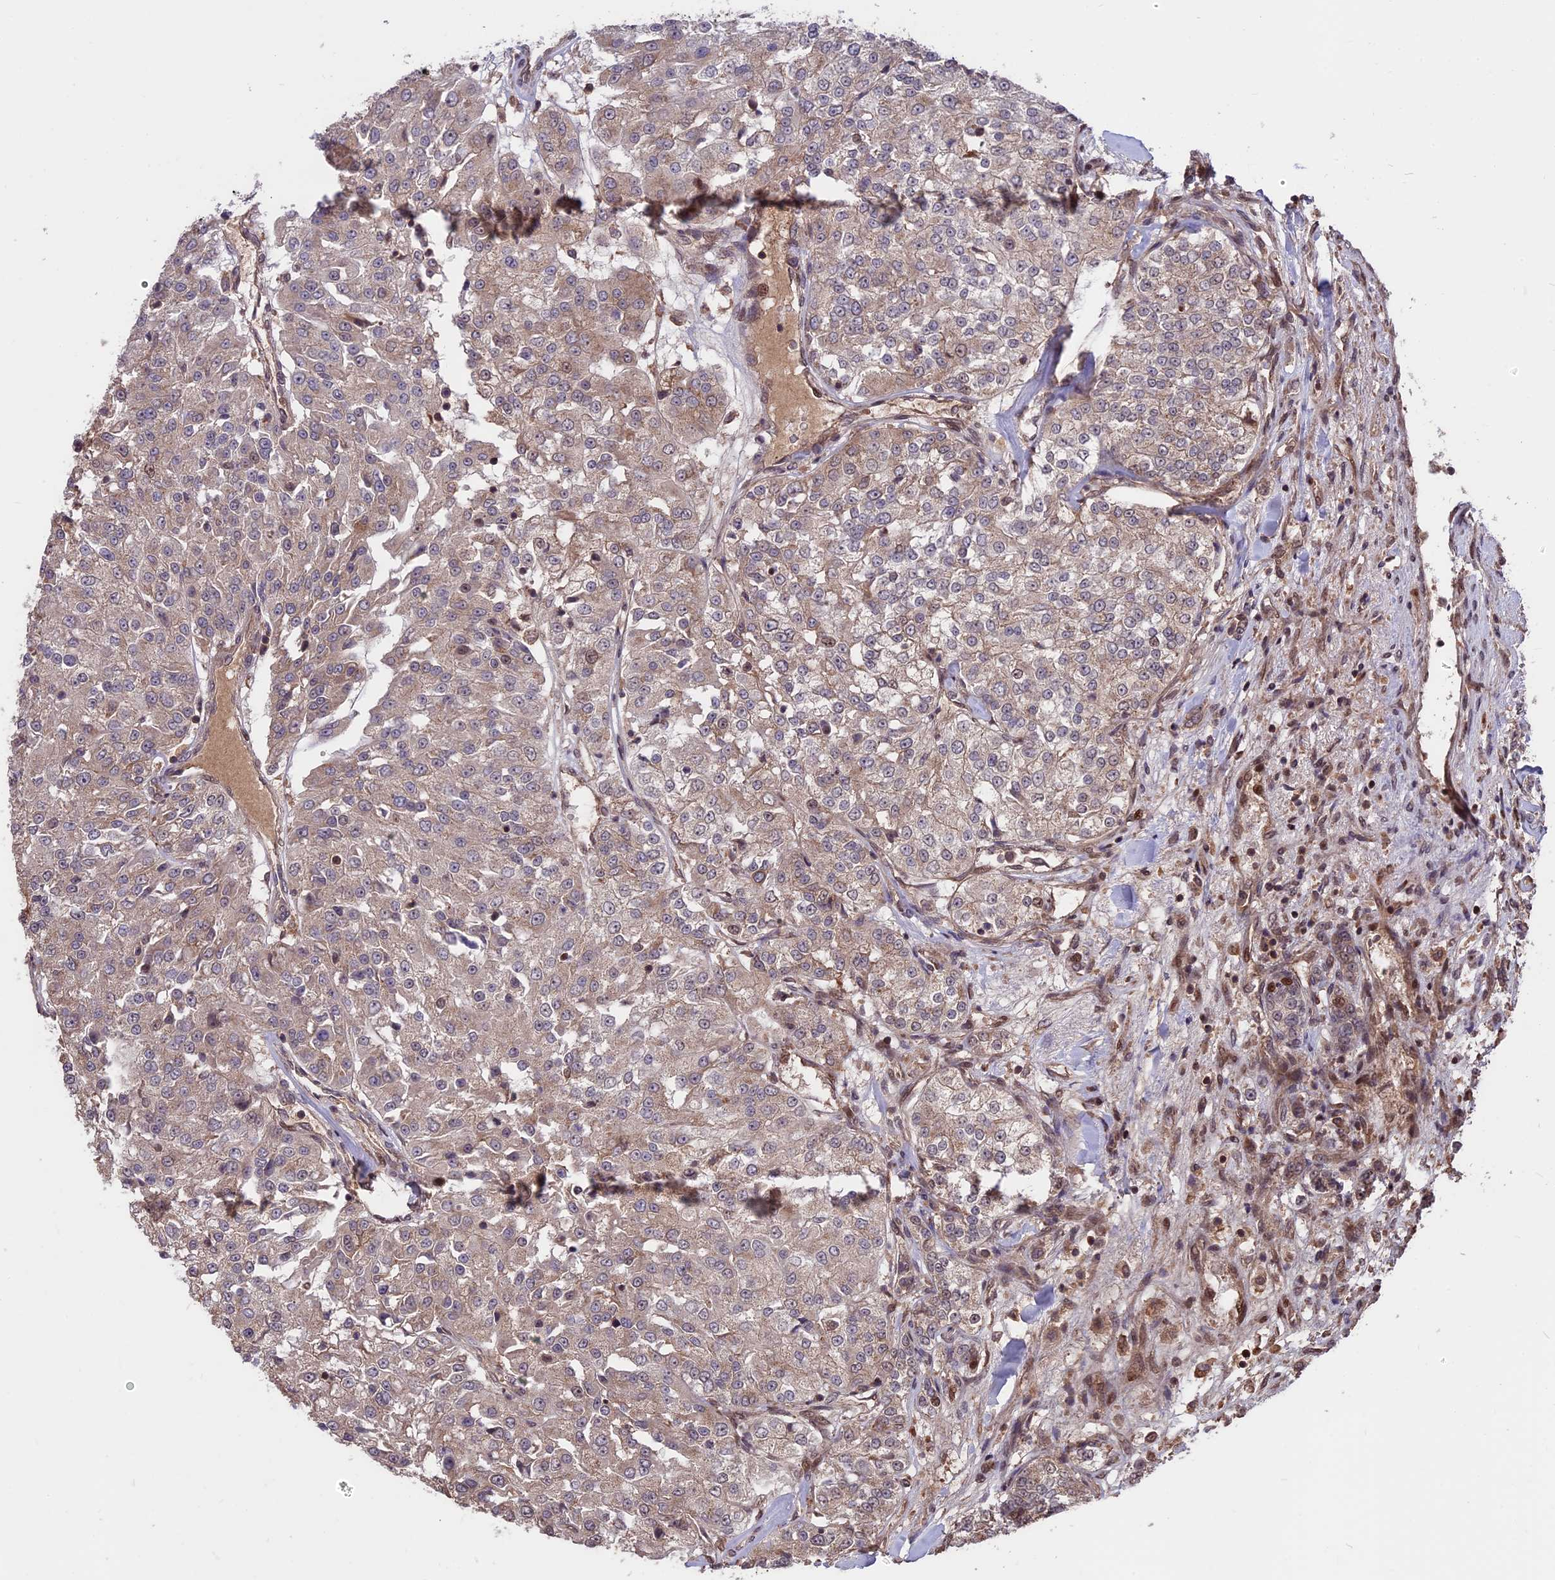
{"staining": {"intensity": "weak", "quantity": ">75%", "location": "cytoplasmic/membranous"}, "tissue": "renal cancer", "cell_type": "Tumor cells", "image_type": "cancer", "snomed": [{"axis": "morphology", "description": "Adenocarcinoma, NOS"}, {"axis": "topography", "description": "Kidney"}], "caption": "DAB immunohistochemical staining of human adenocarcinoma (renal) demonstrates weak cytoplasmic/membranous protein staining in approximately >75% of tumor cells.", "gene": "ZNF598", "patient": {"sex": "female", "age": 63}}